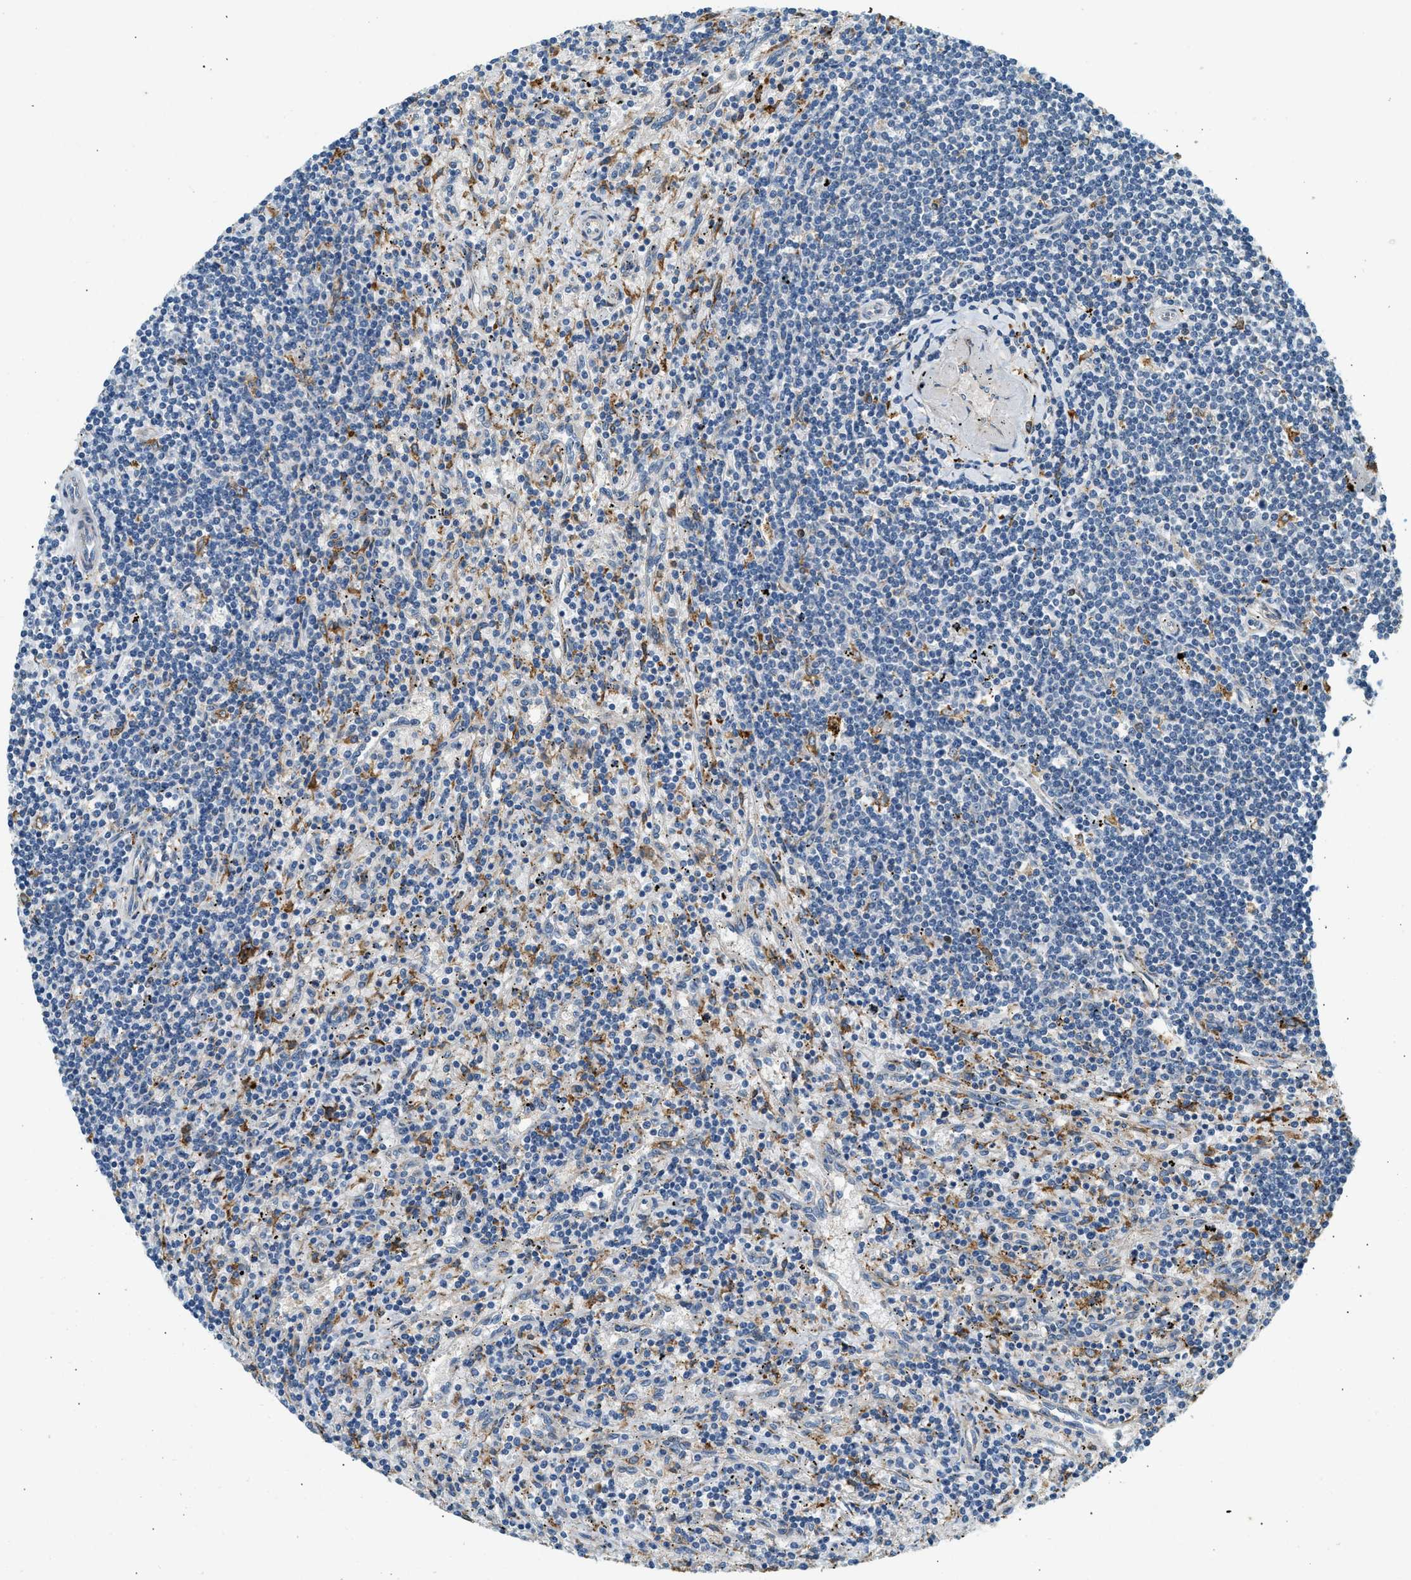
{"staining": {"intensity": "negative", "quantity": "none", "location": "none"}, "tissue": "lymphoma", "cell_type": "Tumor cells", "image_type": "cancer", "snomed": [{"axis": "morphology", "description": "Malignant lymphoma, non-Hodgkin's type, Low grade"}, {"axis": "topography", "description": "Spleen"}], "caption": "Immunohistochemistry (IHC) image of neoplastic tissue: lymphoma stained with DAB (3,3'-diaminobenzidine) displays no significant protein positivity in tumor cells.", "gene": "CTSB", "patient": {"sex": "male", "age": 76}}